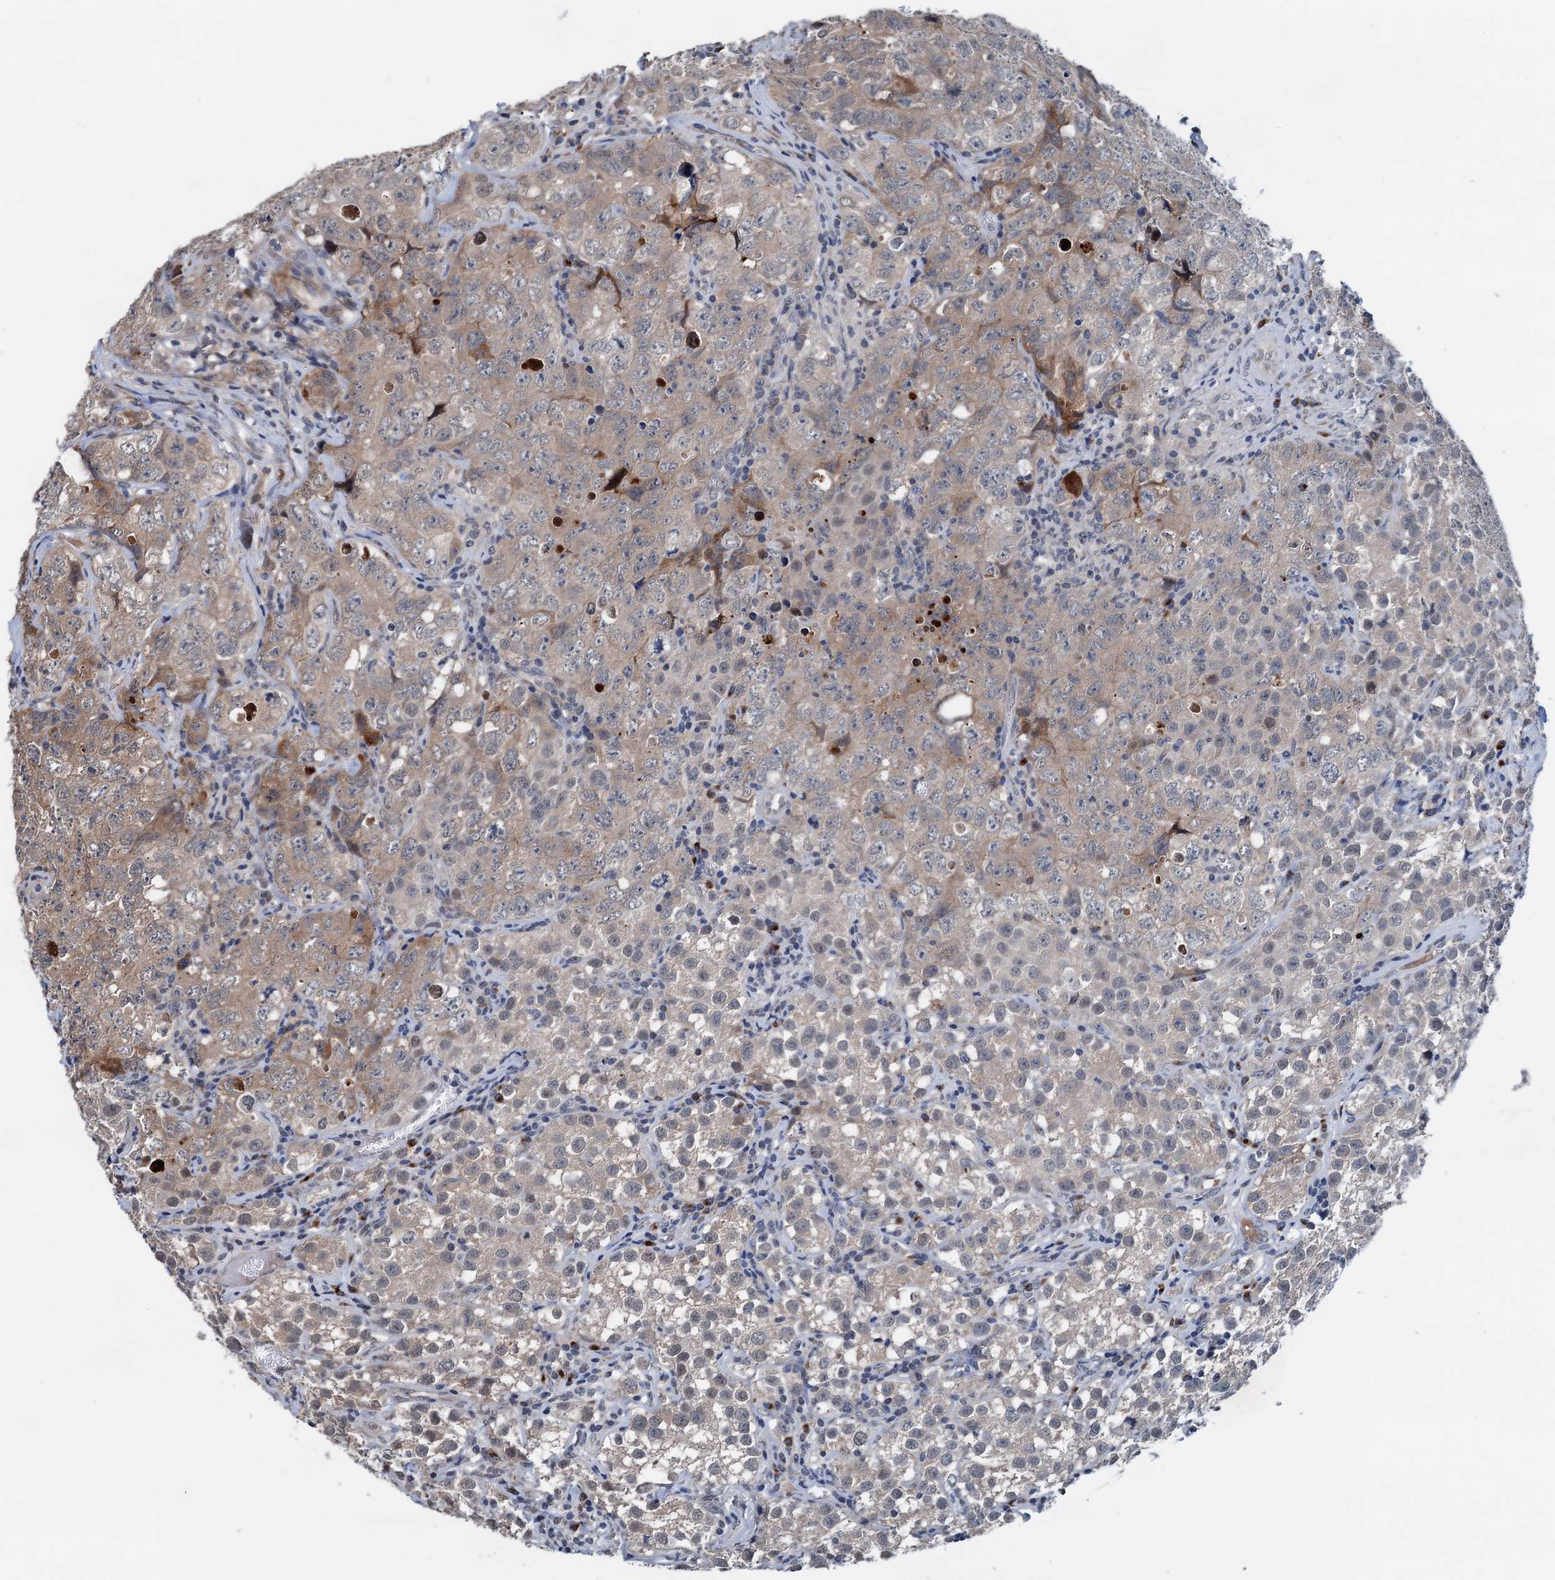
{"staining": {"intensity": "weak", "quantity": "25%-75%", "location": "cytoplasmic/membranous"}, "tissue": "testis cancer", "cell_type": "Tumor cells", "image_type": "cancer", "snomed": [{"axis": "morphology", "description": "Seminoma, NOS"}, {"axis": "morphology", "description": "Carcinoma, Embryonal, NOS"}, {"axis": "topography", "description": "Testis"}], "caption": "An immunohistochemistry histopathology image of neoplastic tissue is shown. Protein staining in brown highlights weak cytoplasmic/membranous positivity in embryonal carcinoma (testis) within tumor cells.", "gene": "SHLD1", "patient": {"sex": "male", "age": 43}}